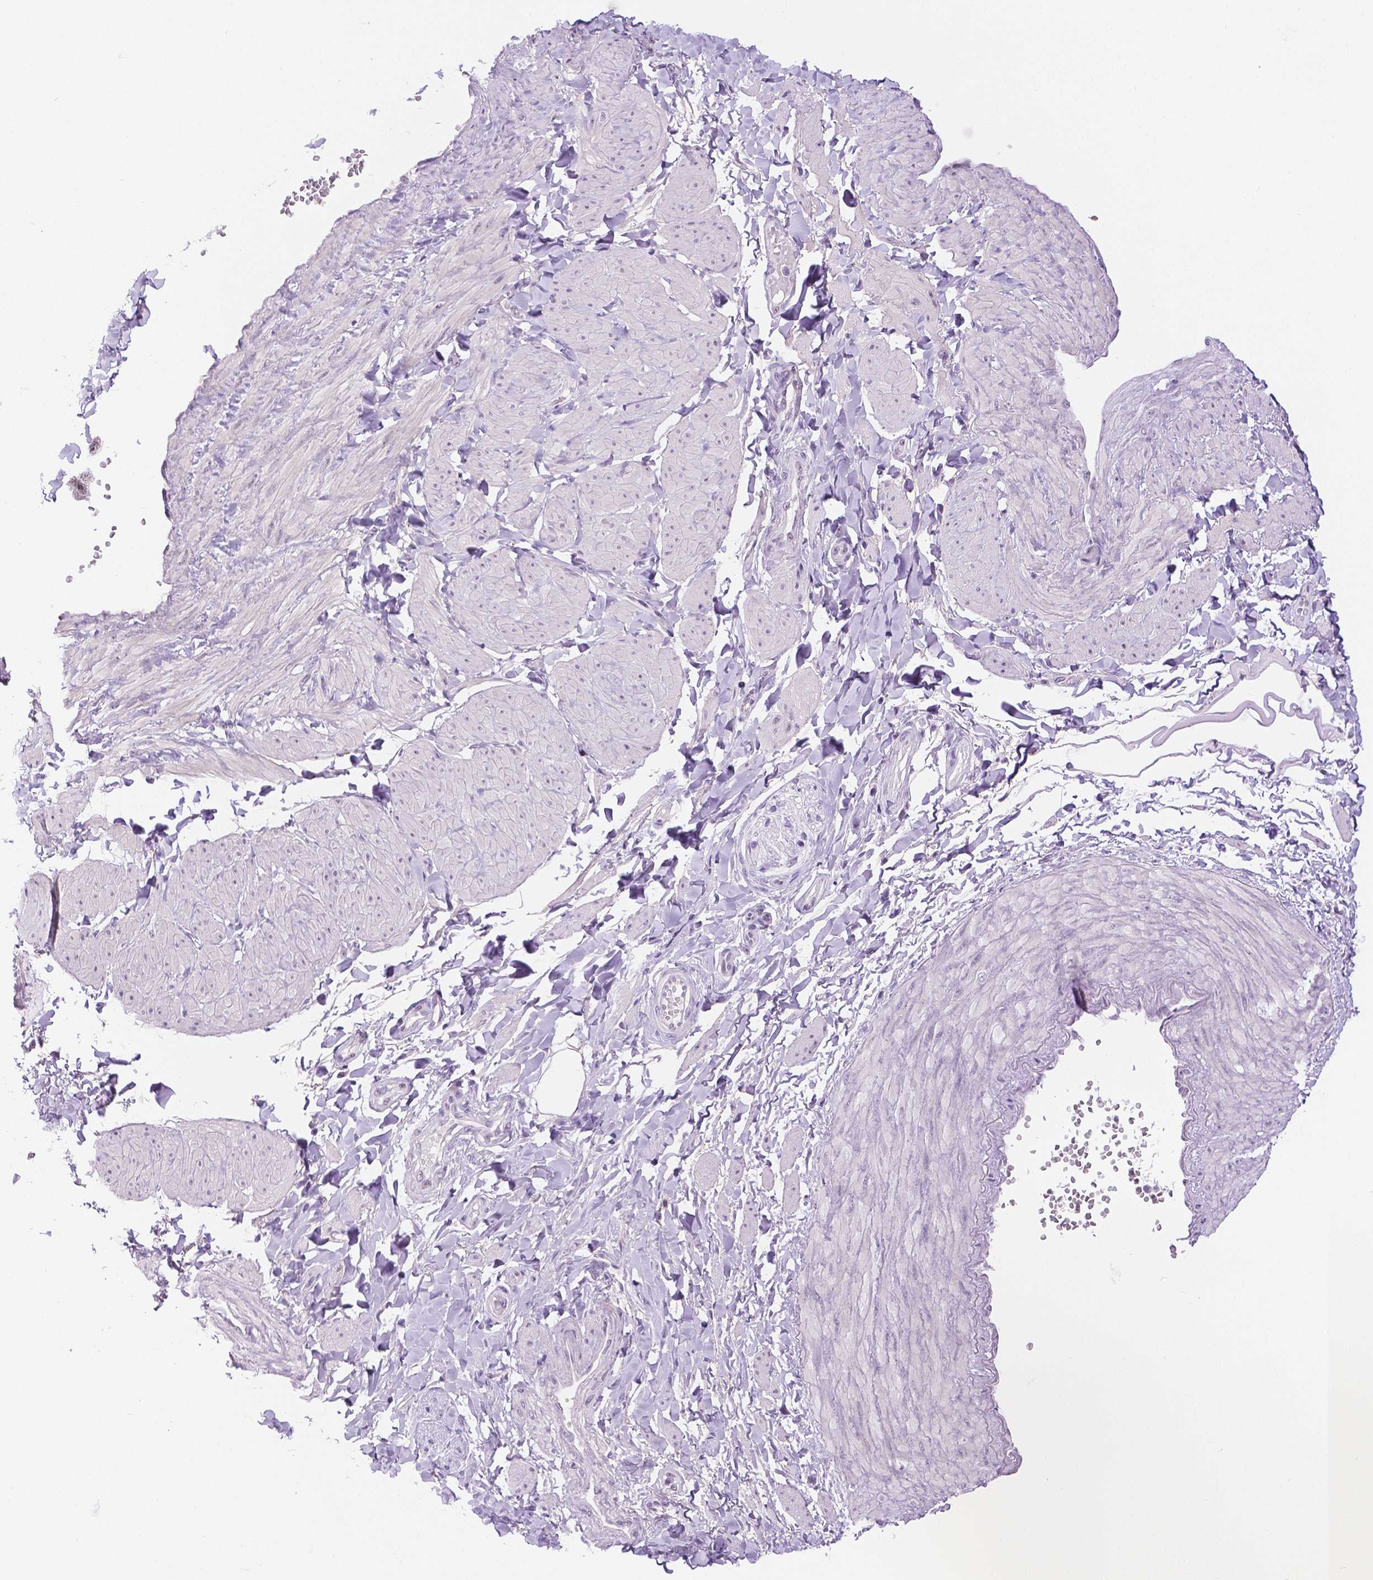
{"staining": {"intensity": "negative", "quantity": "none", "location": "none"}, "tissue": "adipose tissue", "cell_type": "Adipocytes", "image_type": "normal", "snomed": [{"axis": "morphology", "description": "Normal tissue, NOS"}, {"axis": "topography", "description": "Epididymis"}, {"axis": "topography", "description": "Peripheral nerve tissue"}], "caption": "DAB (3,3'-diaminobenzidine) immunohistochemical staining of benign adipose tissue displays no significant staining in adipocytes.", "gene": "NHP2", "patient": {"sex": "male", "age": 32}}